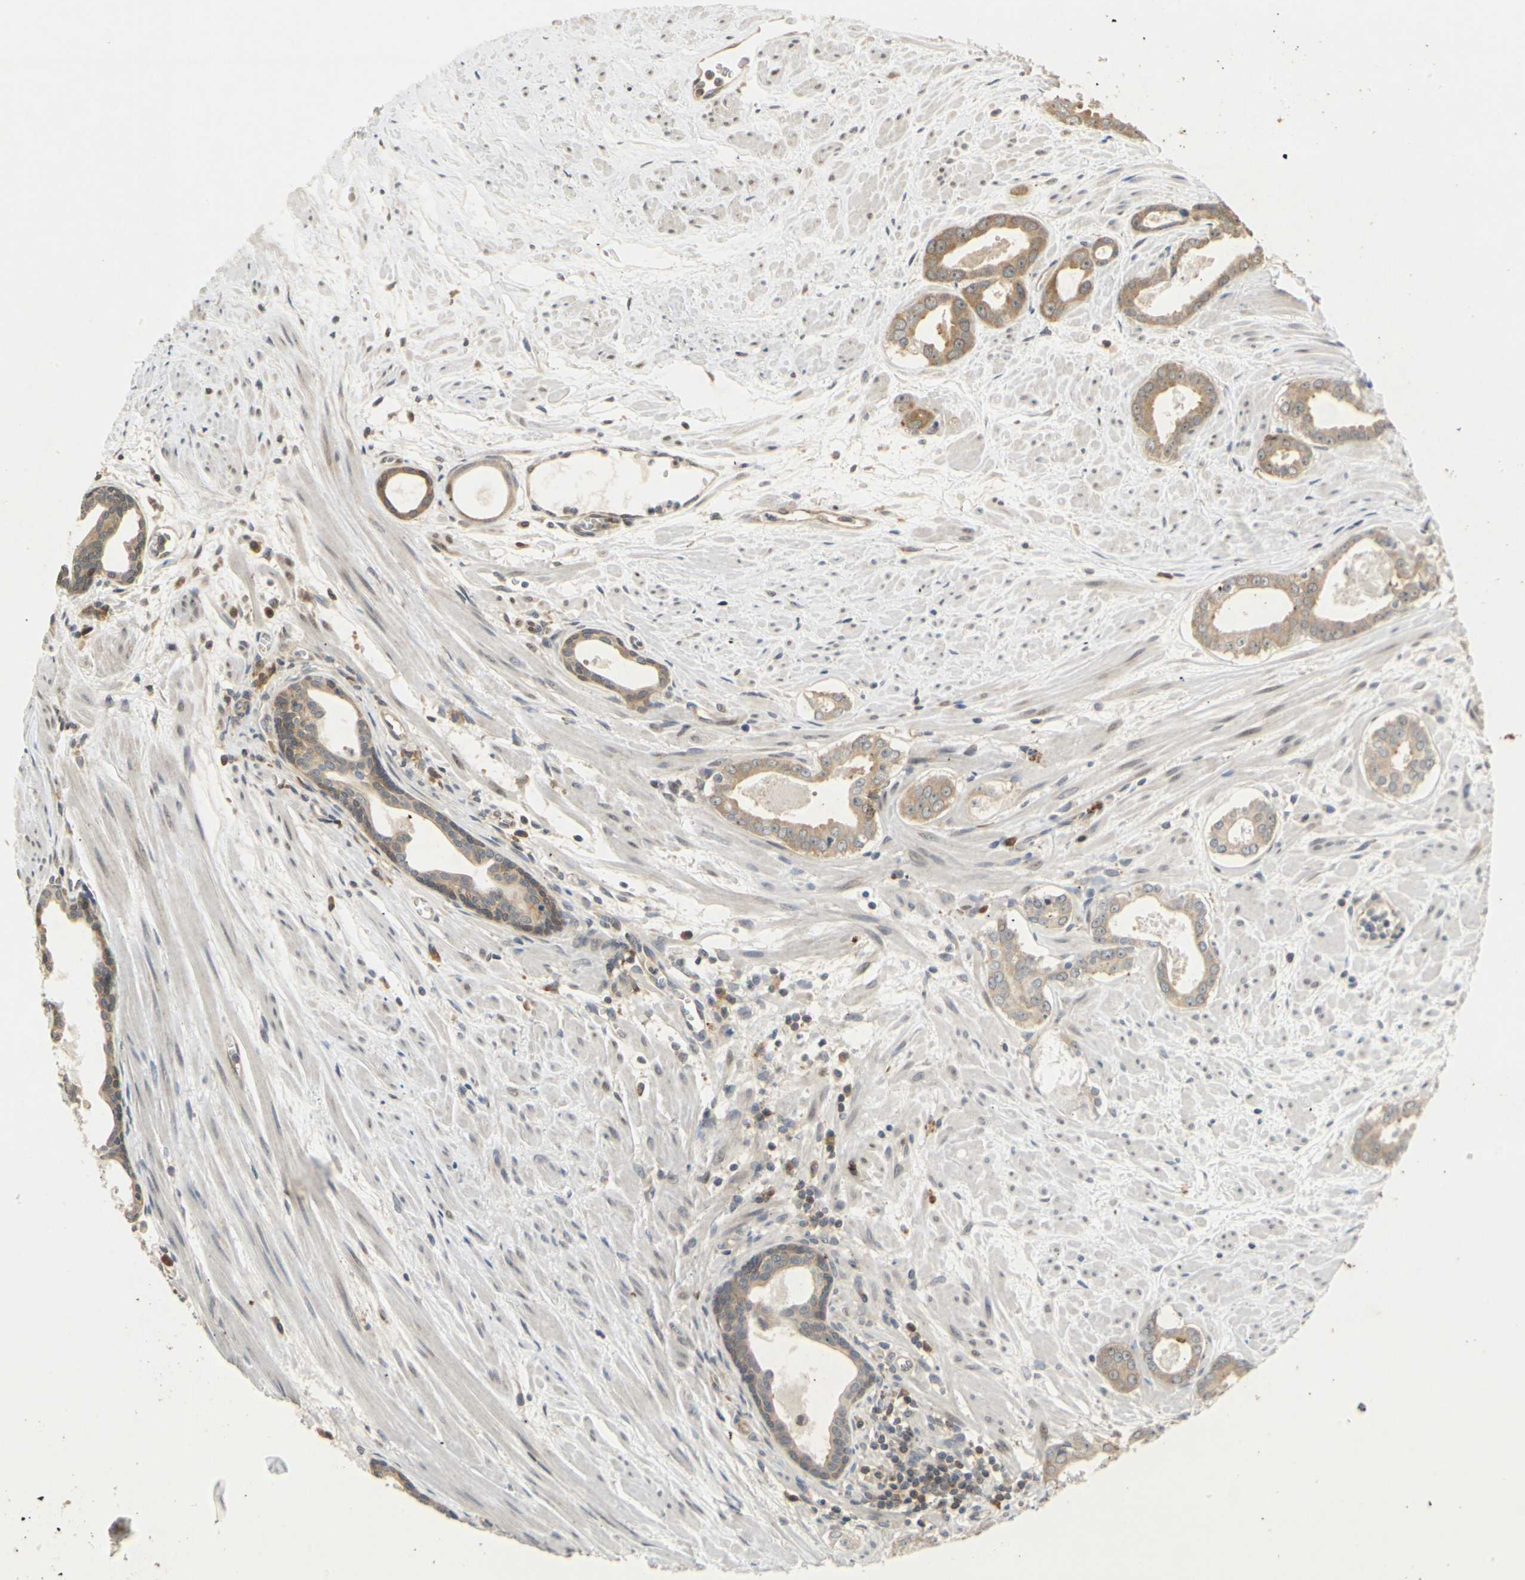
{"staining": {"intensity": "moderate", "quantity": ">75%", "location": "cytoplasmic/membranous"}, "tissue": "prostate cancer", "cell_type": "Tumor cells", "image_type": "cancer", "snomed": [{"axis": "morphology", "description": "Adenocarcinoma, Low grade"}, {"axis": "topography", "description": "Prostate"}], "caption": "The photomicrograph shows a brown stain indicating the presence of a protein in the cytoplasmic/membranous of tumor cells in prostate low-grade adenocarcinoma.", "gene": "EIF1AX", "patient": {"sex": "male", "age": 57}}